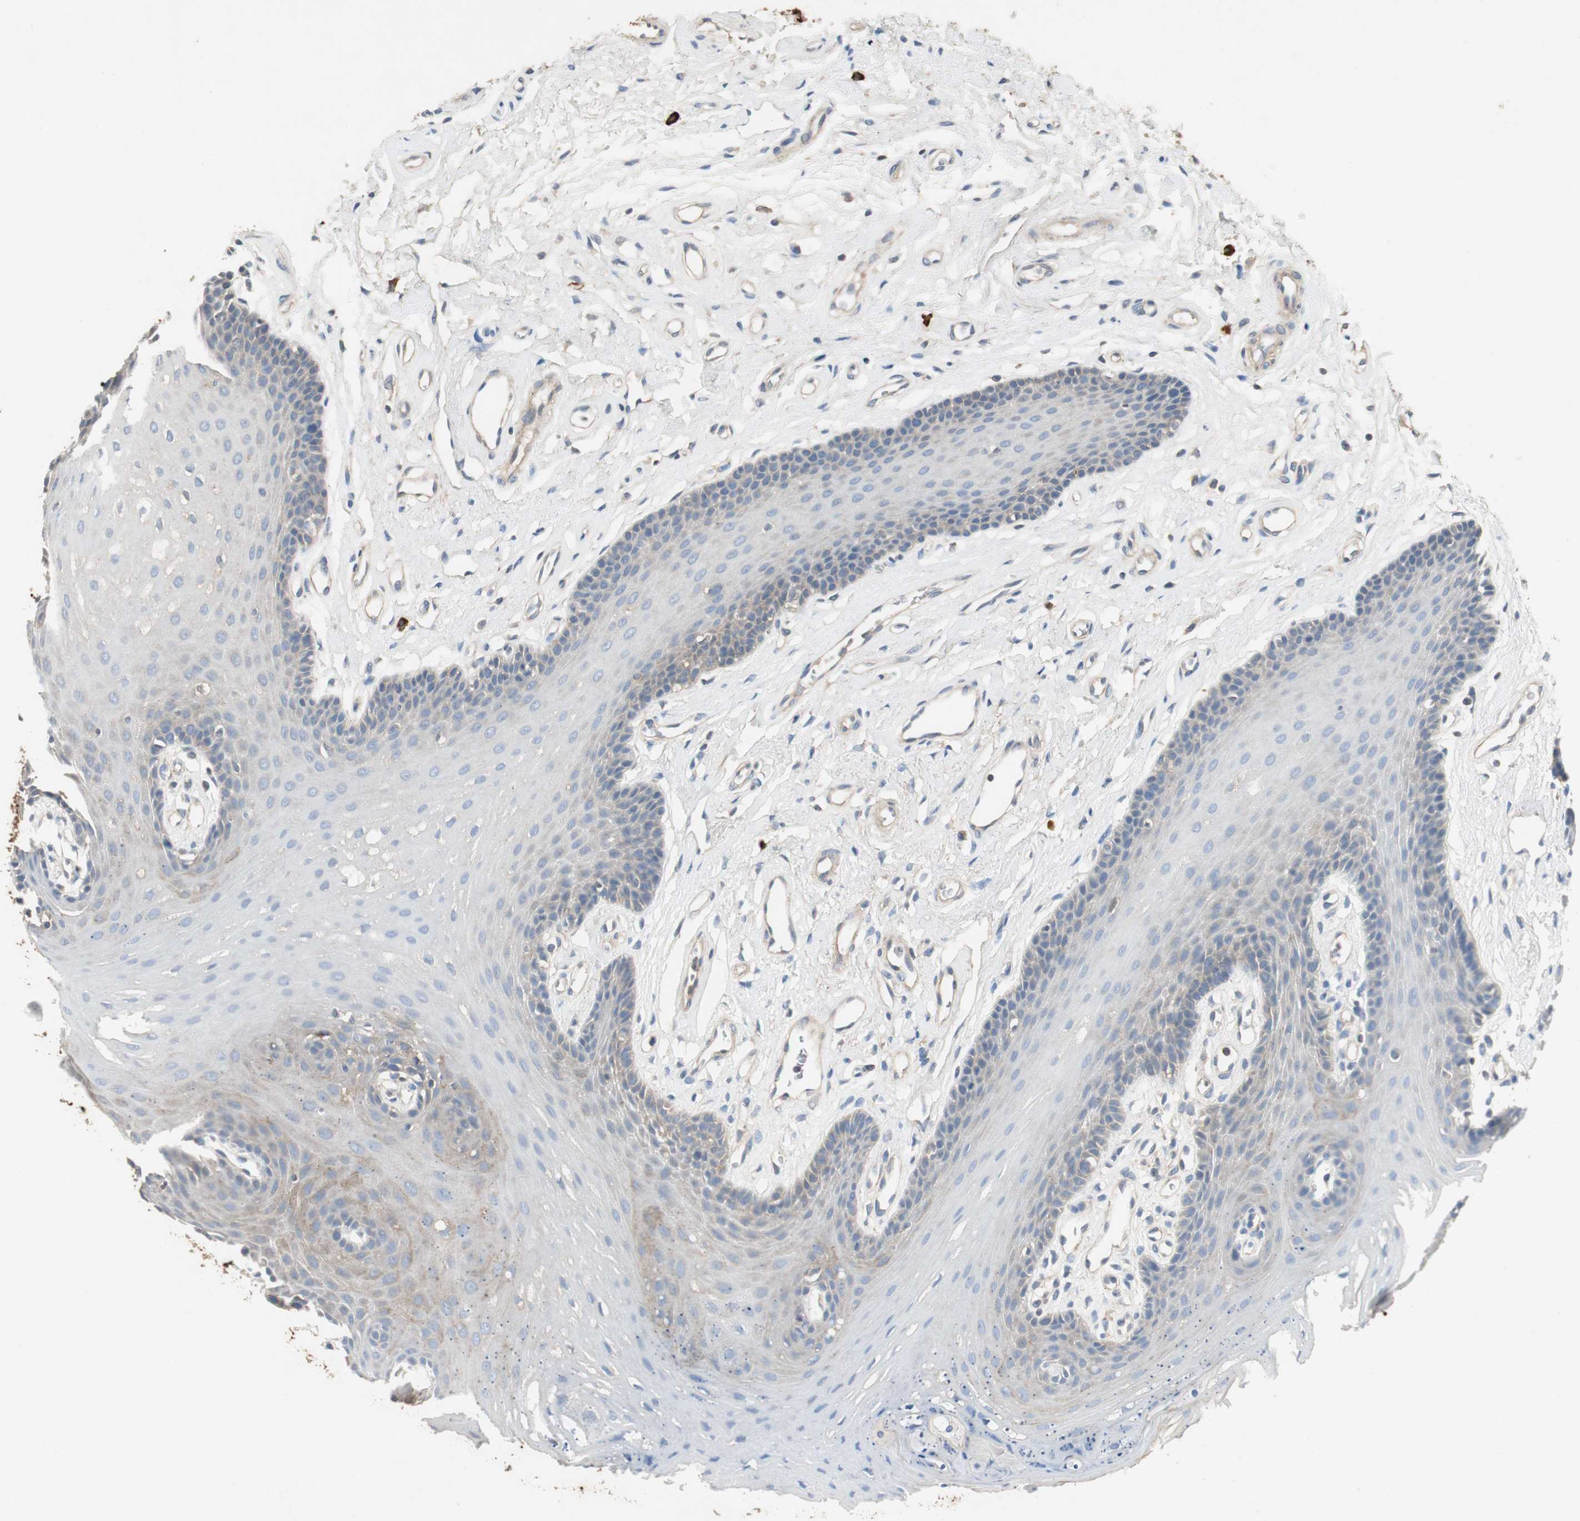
{"staining": {"intensity": "weak", "quantity": "<25%", "location": "cytoplasmic/membranous"}, "tissue": "oral mucosa", "cell_type": "Squamous epithelial cells", "image_type": "normal", "snomed": [{"axis": "morphology", "description": "Normal tissue, NOS"}, {"axis": "topography", "description": "Oral tissue"}], "caption": "Squamous epithelial cells show no significant expression in unremarkable oral mucosa.", "gene": "TNFRSF14", "patient": {"sex": "male", "age": 62}}